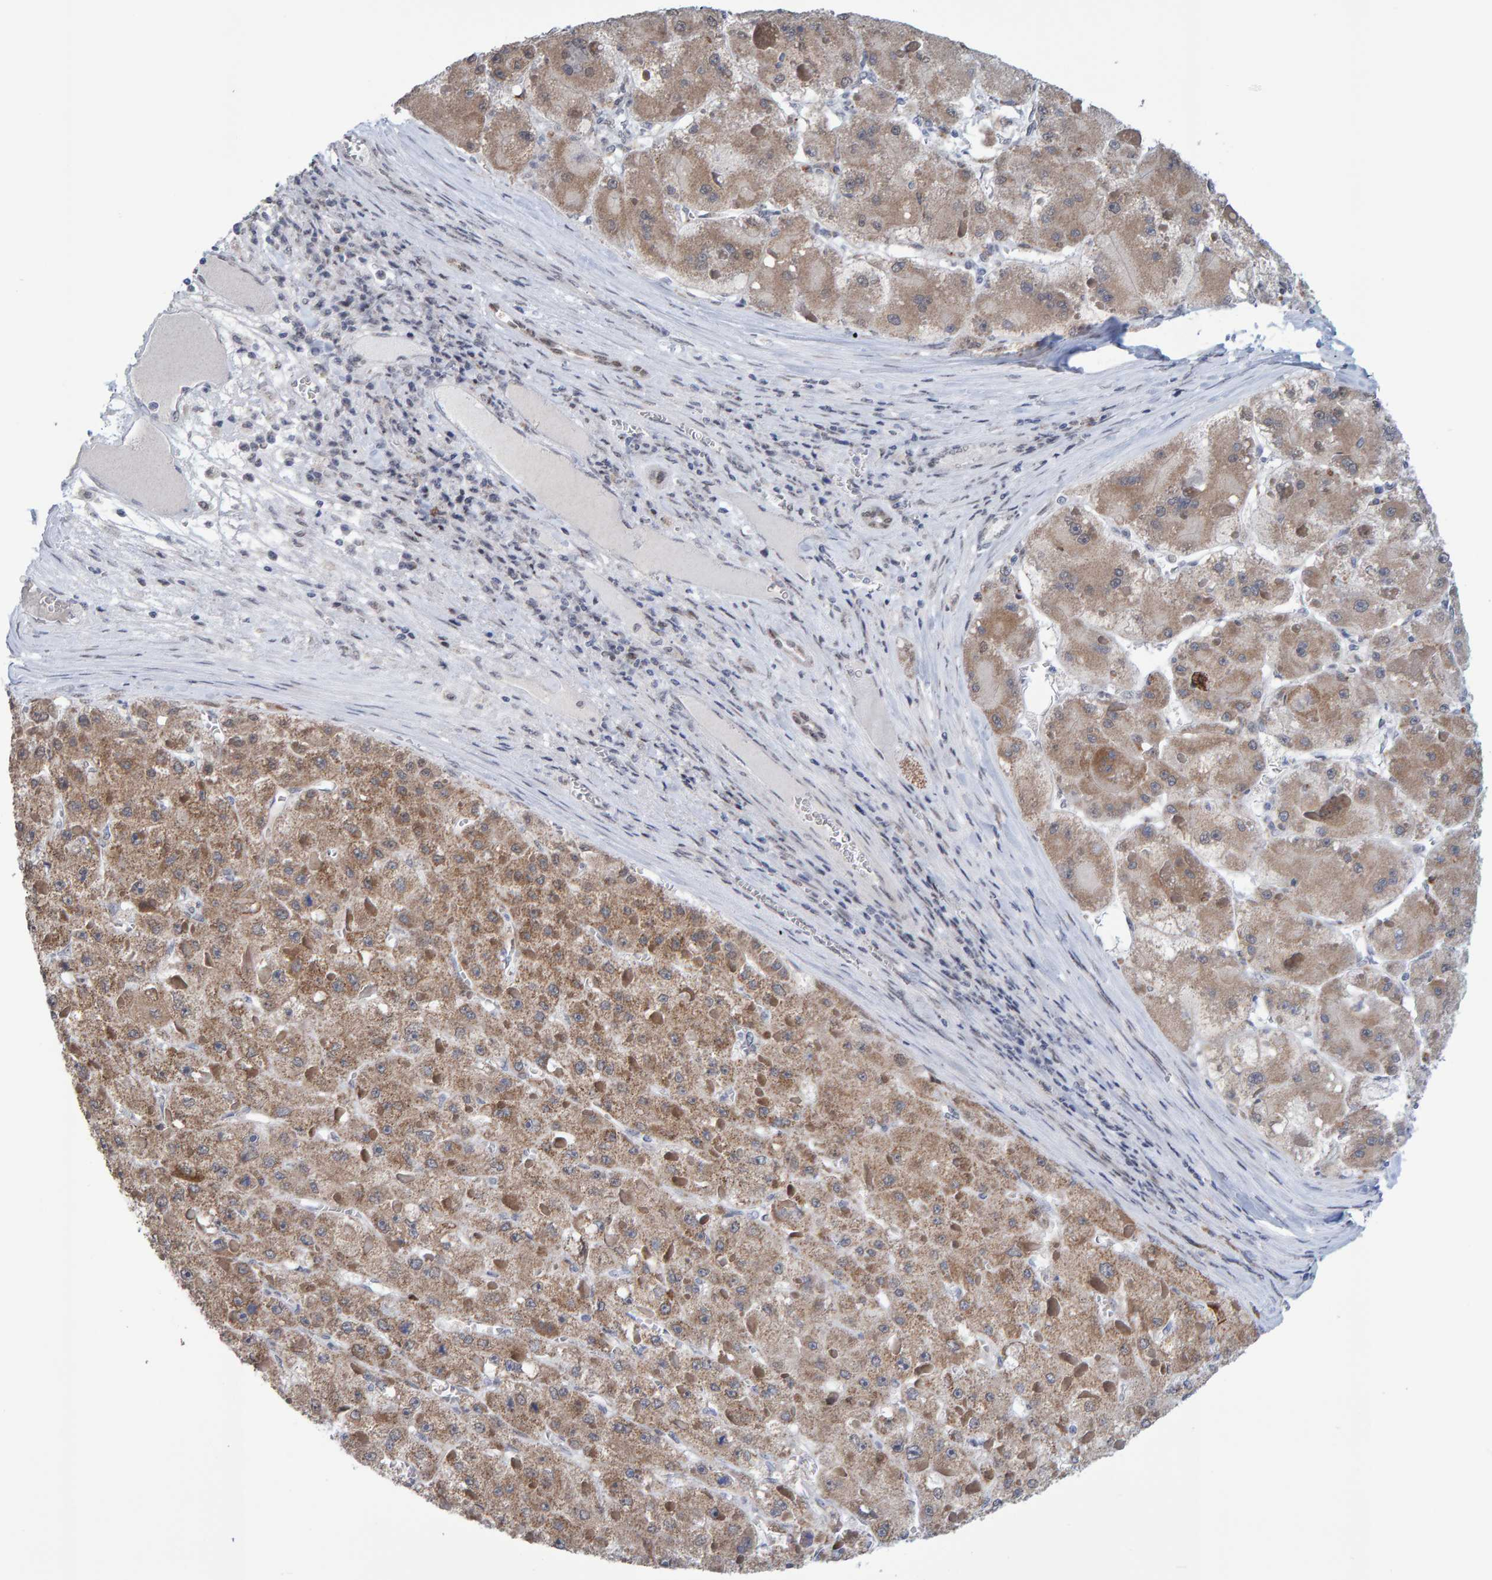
{"staining": {"intensity": "moderate", "quantity": "25%-75%", "location": "cytoplasmic/membranous,nuclear"}, "tissue": "liver cancer", "cell_type": "Tumor cells", "image_type": "cancer", "snomed": [{"axis": "morphology", "description": "Carcinoma, Hepatocellular, NOS"}, {"axis": "topography", "description": "Liver"}], "caption": "Immunohistochemistry of human liver cancer exhibits medium levels of moderate cytoplasmic/membranous and nuclear expression in approximately 25%-75% of tumor cells.", "gene": "USP43", "patient": {"sex": "female", "age": 73}}